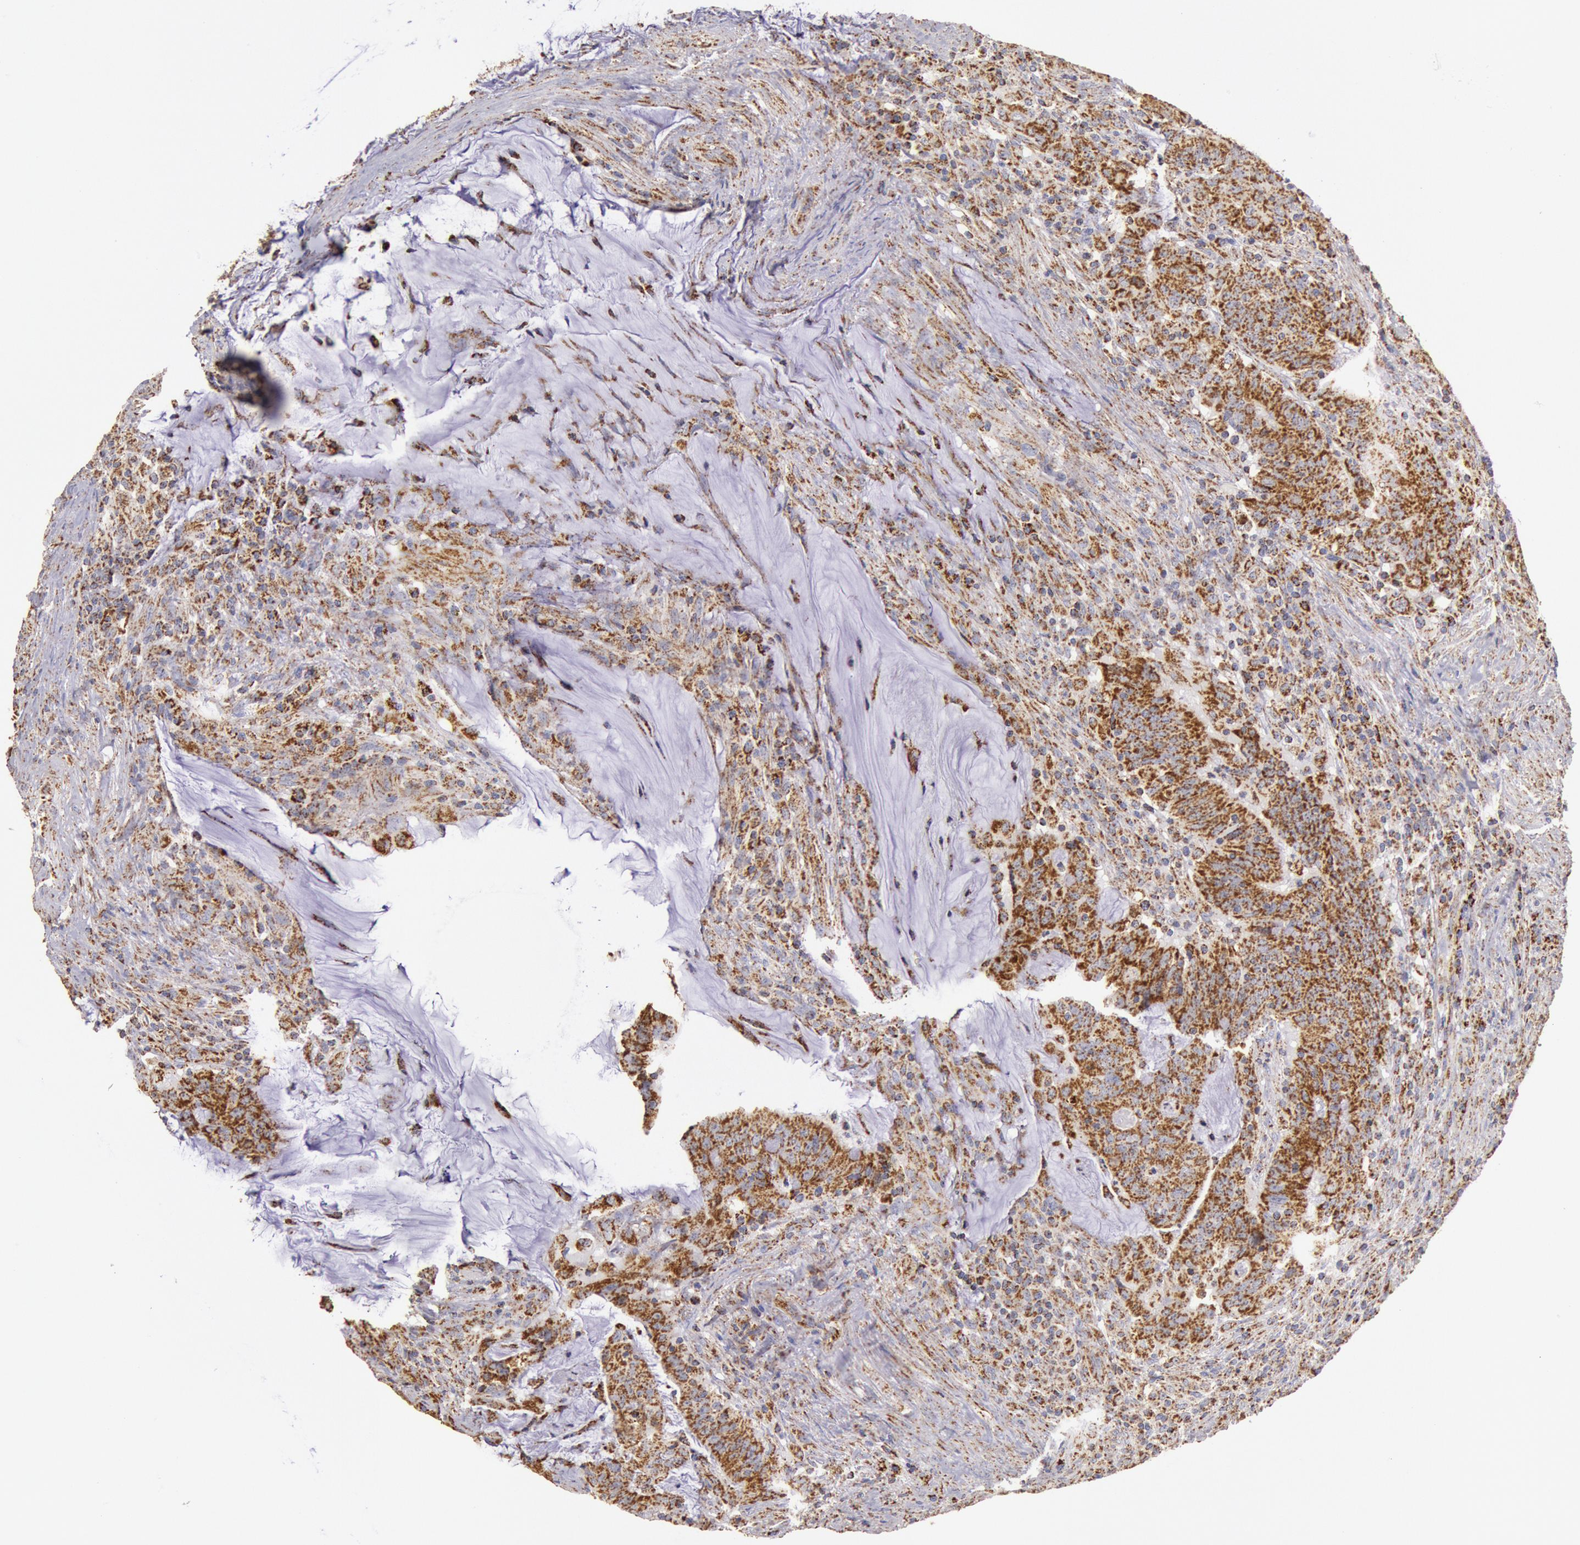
{"staining": {"intensity": "moderate", "quantity": ">75%", "location": "cytoplasmic/membranous"}, "tissue": "colorectal cancer", "cell_type": "Tumor cells", "image_type": "cancer", "snomed": [{"axis": "morphology", "description": "Adenocarcinoma, NOS"}, {"axis": "topography", "description": "Colon"}], "caption": "This is a histology image of immunohistochemistry (IHC) staining of colorectal cancer (adenocarcinoma), which shows moderate expression in the cytoplasmic/membranous of tumor cells.", "gene": "CYC1", "patient": {"sex": "male", "age": 54}}